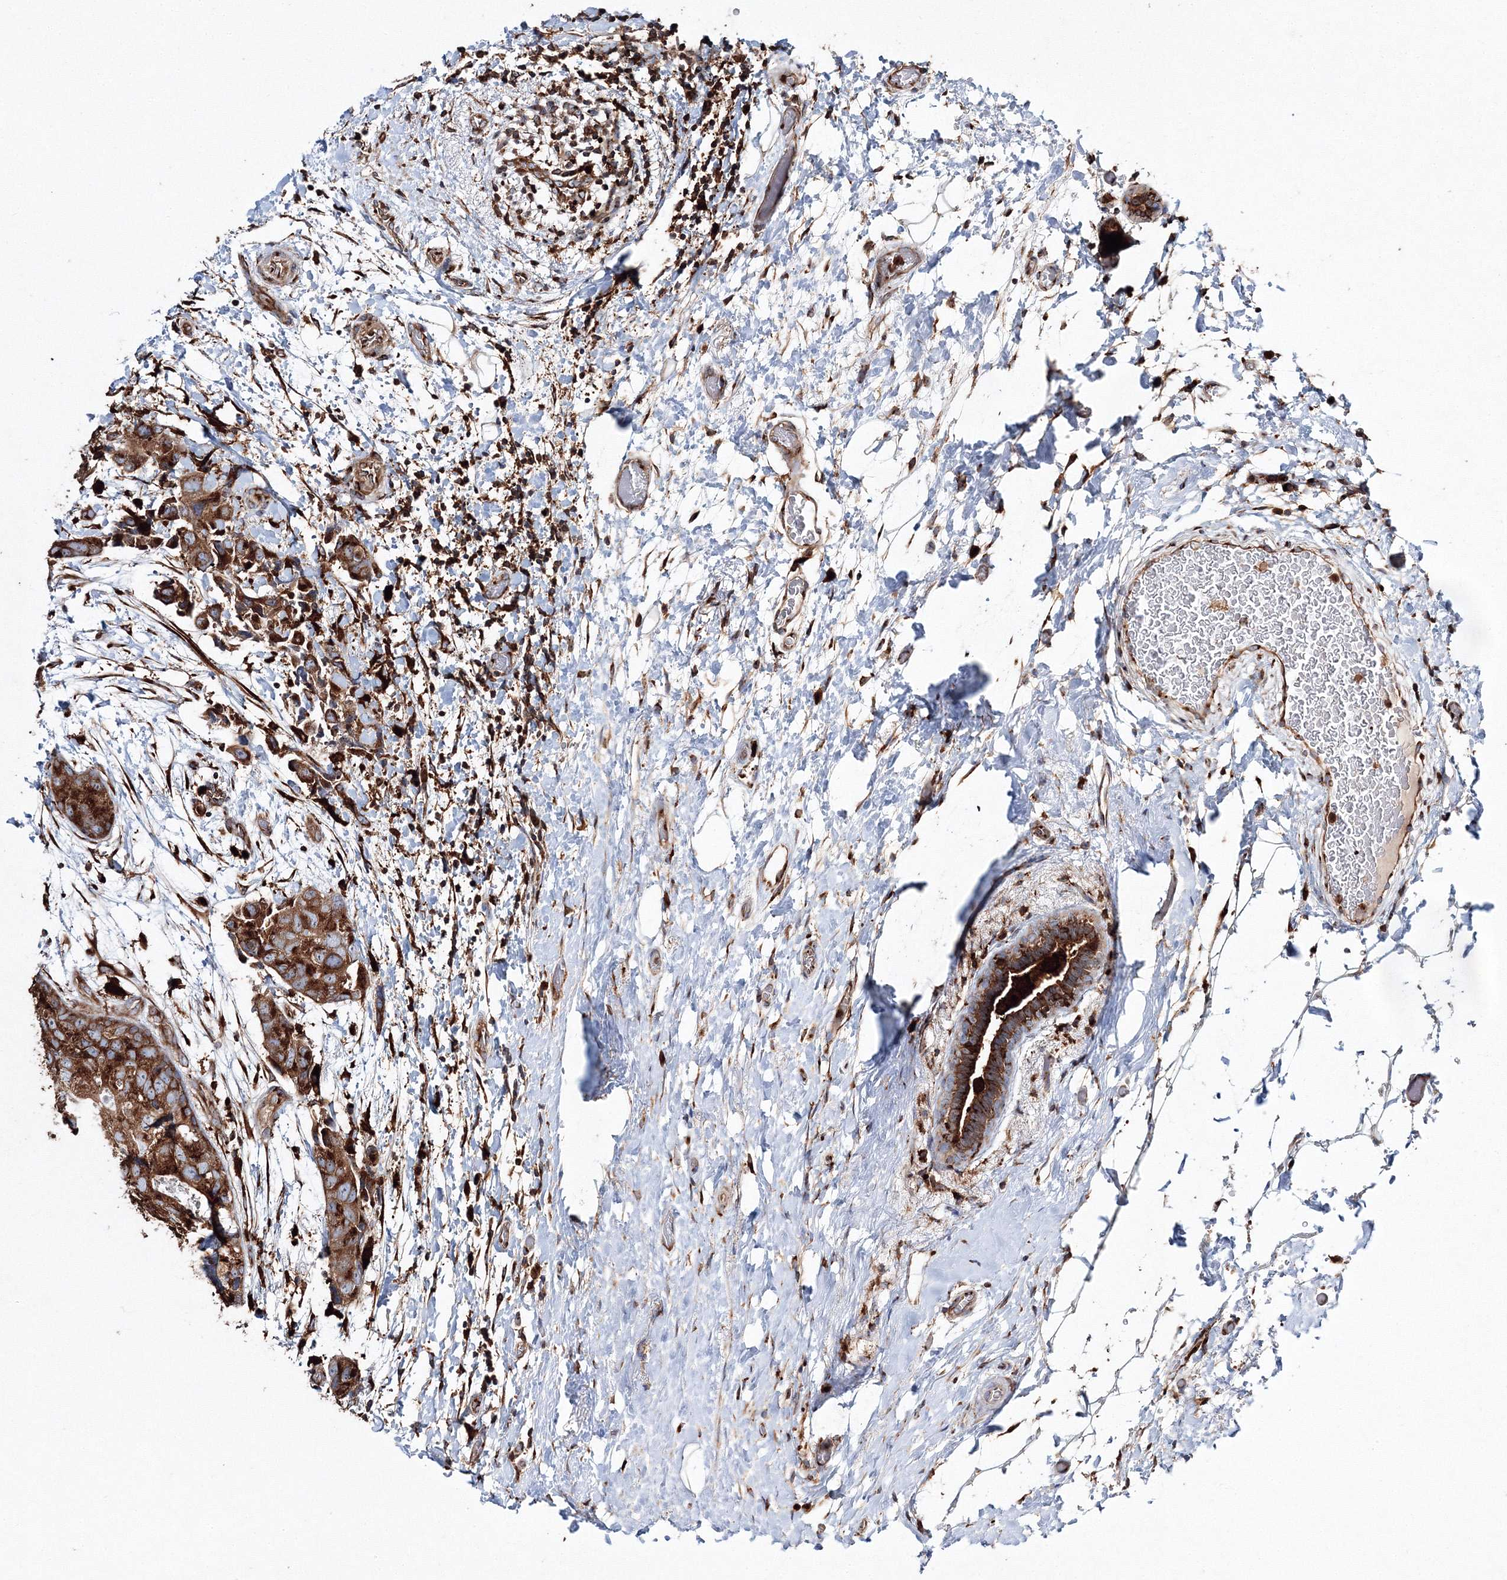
{"staining": {"intensity": "strong", "quantity": ">75%", "location": "cytoplasmic/membranous"}, "tissue": "breast cancer", "cell_type": "Tumor cells", "image_type": "cancer", "snomed": [{"axis": "morphology", "description": "Duct carcinoma"}, {"axis": "topography", "description": "Breast"}], "caption": "This is a histology image of immunohistochemistry (IHC) staining of breast invasive ductal carcinoma, which shows strong positivity in the cytoplasmic/membranous of tumor cells.", "gene": "ARCN1", "patient": {"sex": "female", "age": 62}}